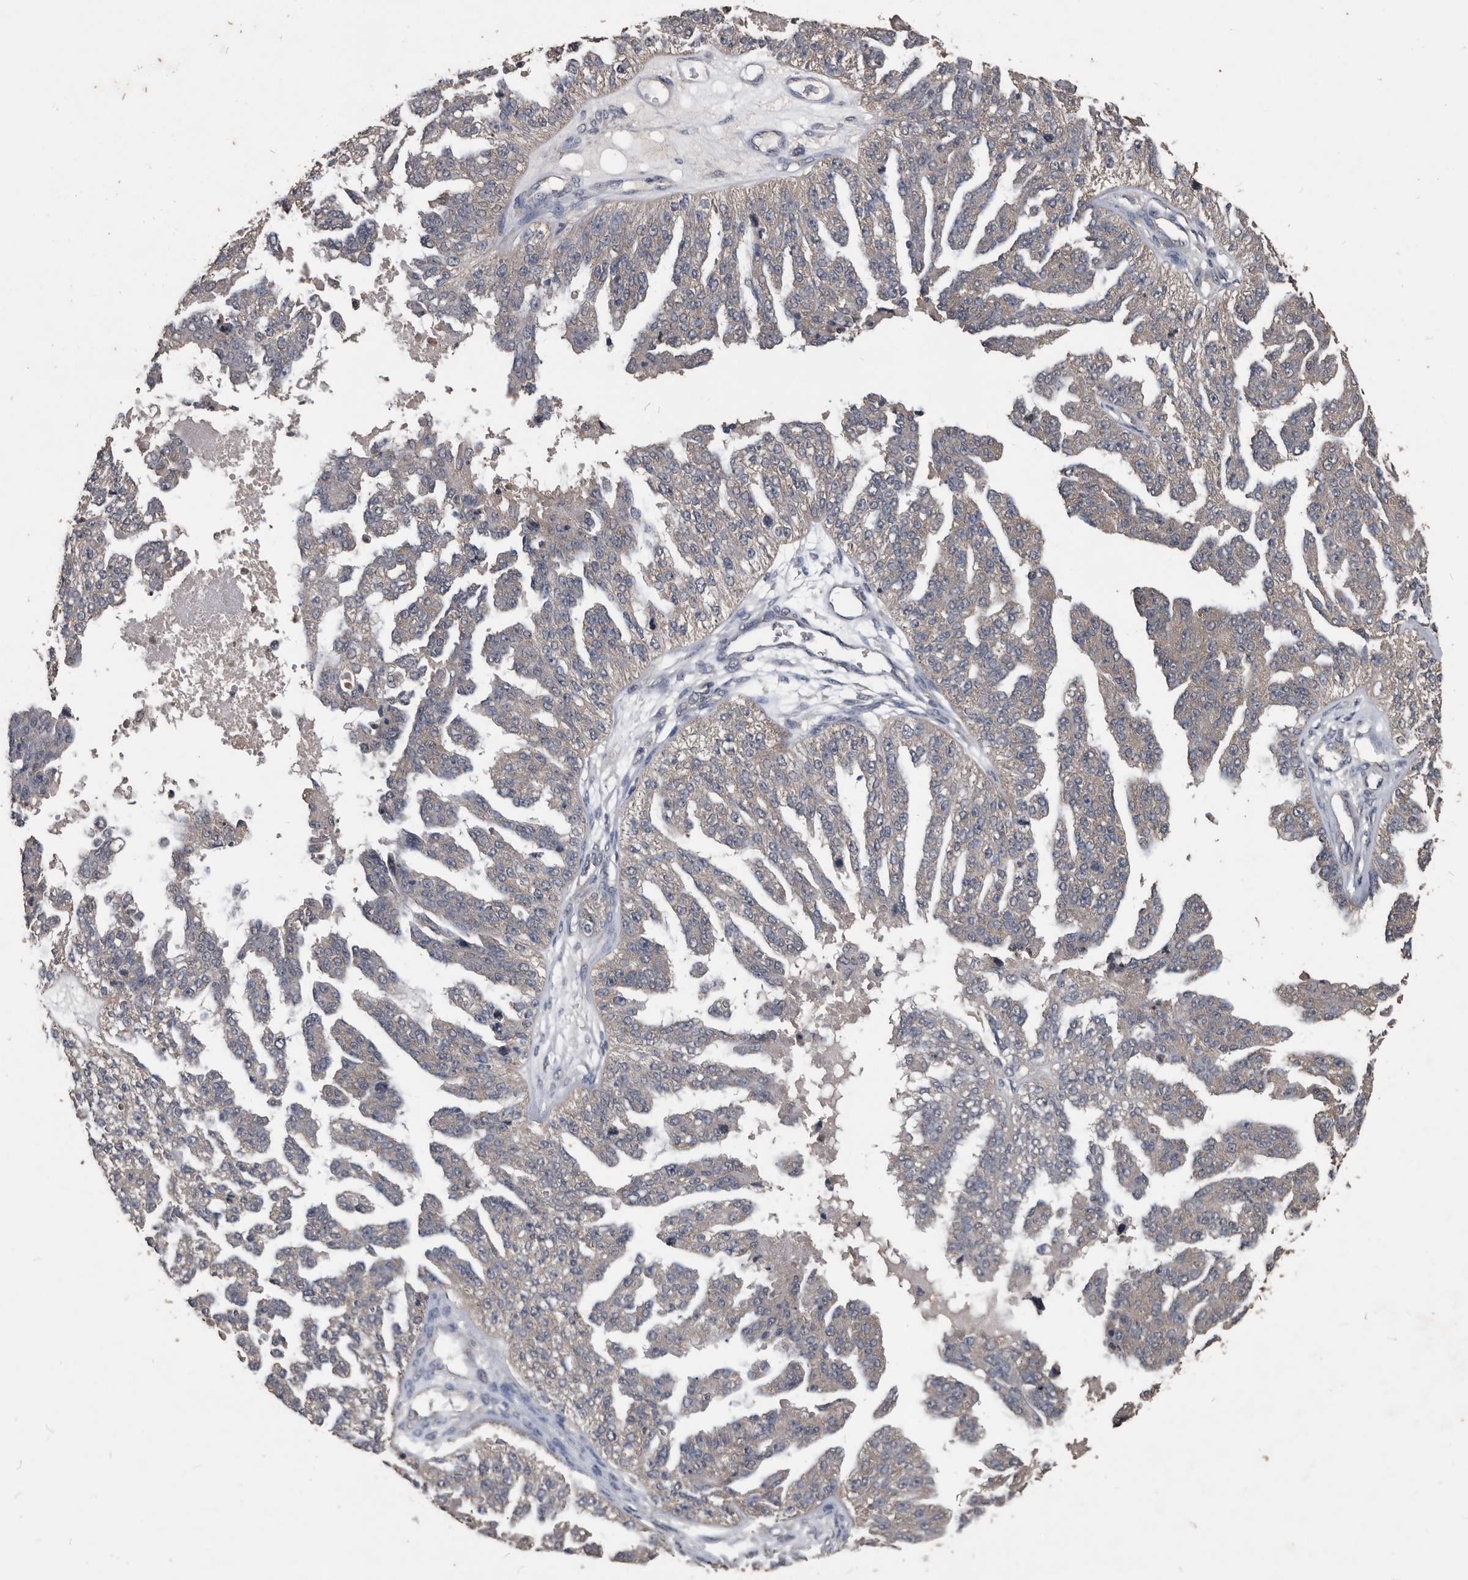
{"staining": {"intensity": "negative", "quantity": "none", "location": "none"}, "tissue": "ovarian cancer", "cell_type": "Tumor cells", "image_type": "cancer", "snomed": [{"axis": "morphology", "description": "Cystadenocarcinoma, serous, NOS"}, {"axis": "topography", "description": "Ovary"}], "caption": "Photomicrograph shows no protein positivity in tumor cells of serous cystadenocarcinoma (ovarian) tissue.", "gene": "NRBP1", "patient": {"sex": "female", "age": 58}}